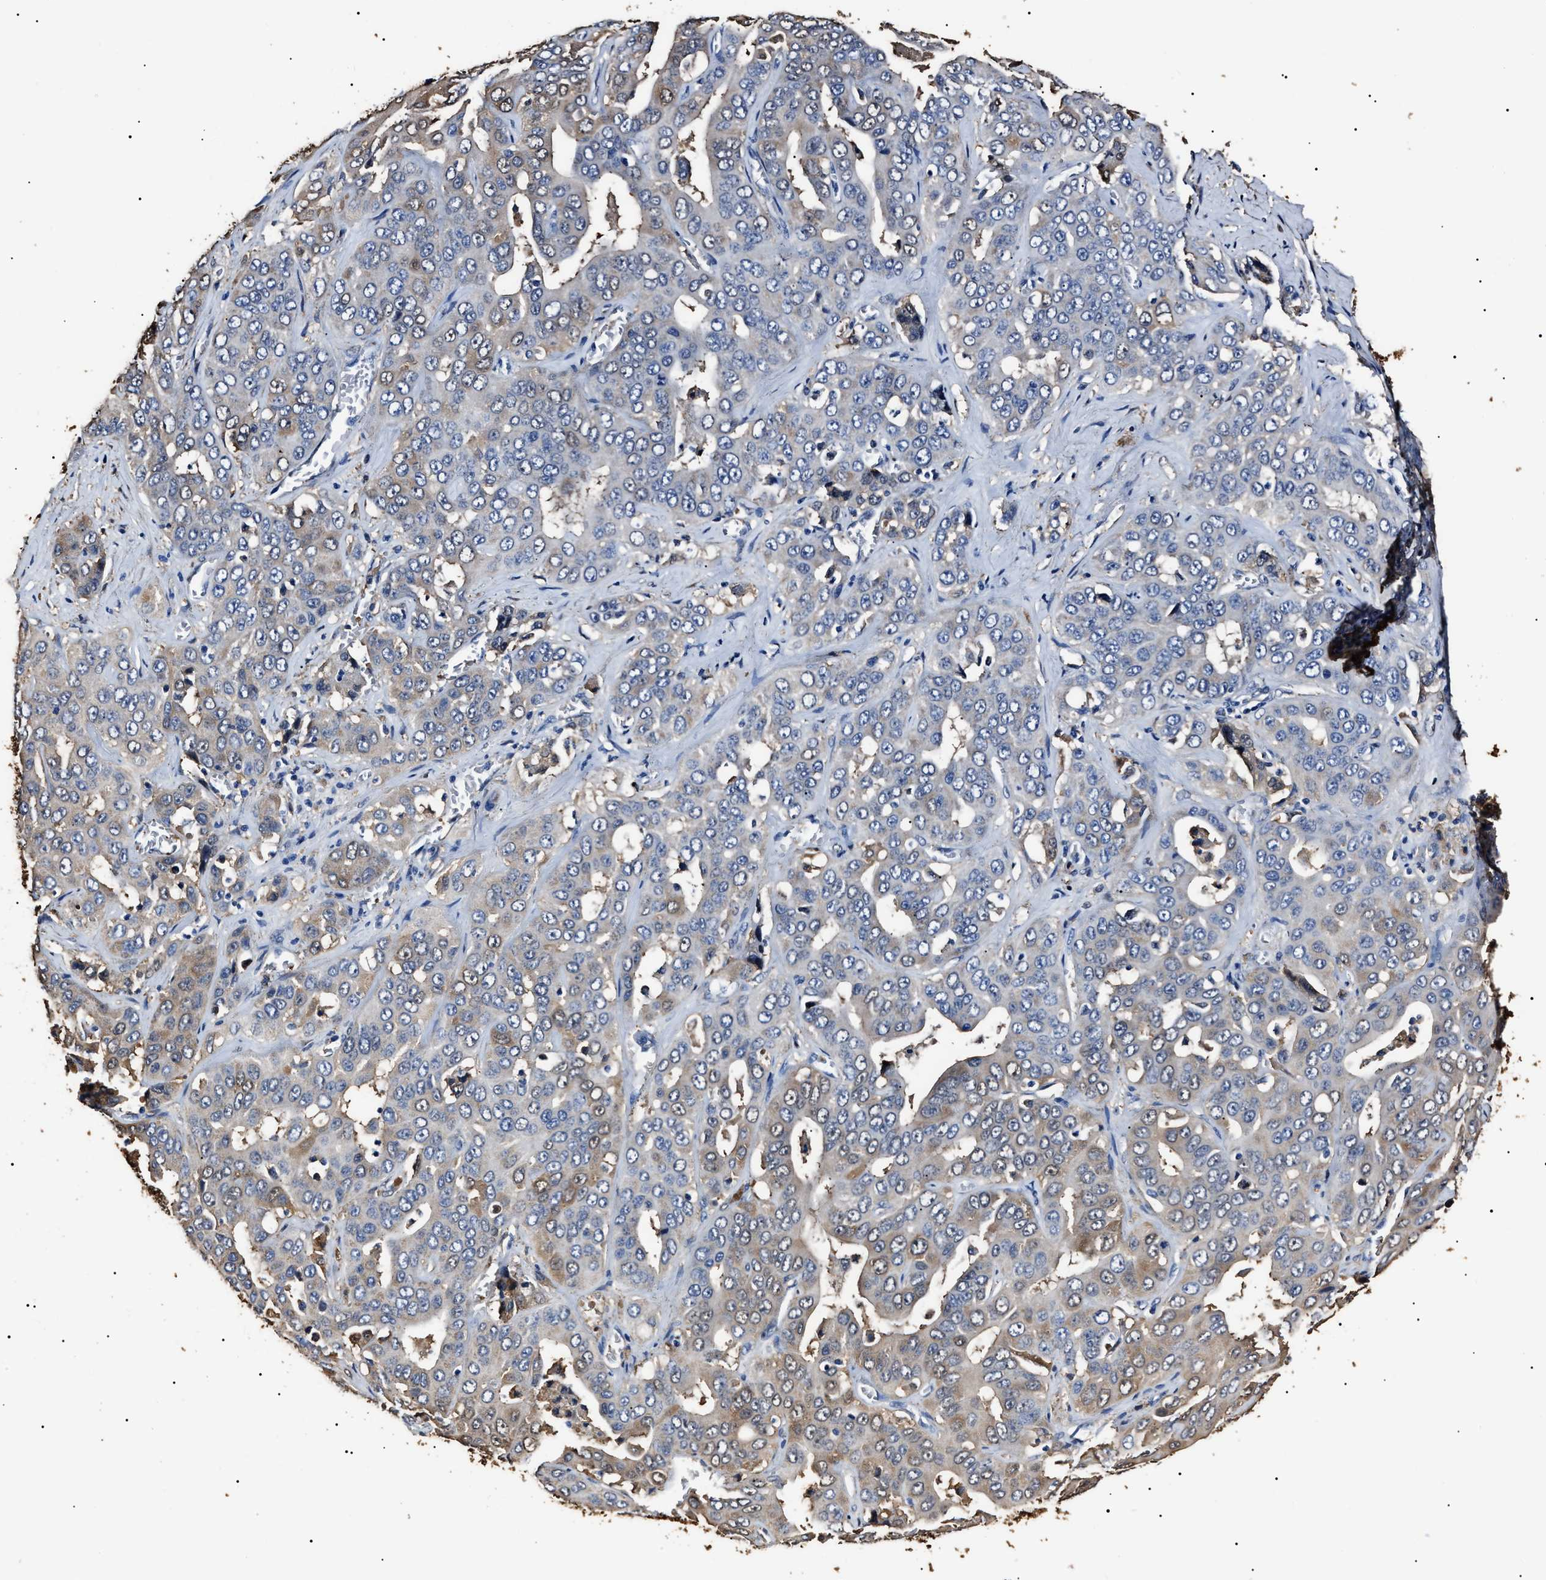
{"staining": {"intensity": "weak", "quantity": "<25%", "location": "cytoplasmic/membranous"}, "tissue": "liver cancer", "cell_type": "Tumor cells", "image_type": "cancer", "snomed": [{"axis": "morphology", "description": "Cholangiocarcinoma"}, {"axis": "topography", "description": "Liver"}], "caption": "Tumor cells show no significant expression in liver cancer.", "gene": "ALDH1A1", "patient": {"sex": "female", "age": 52}}